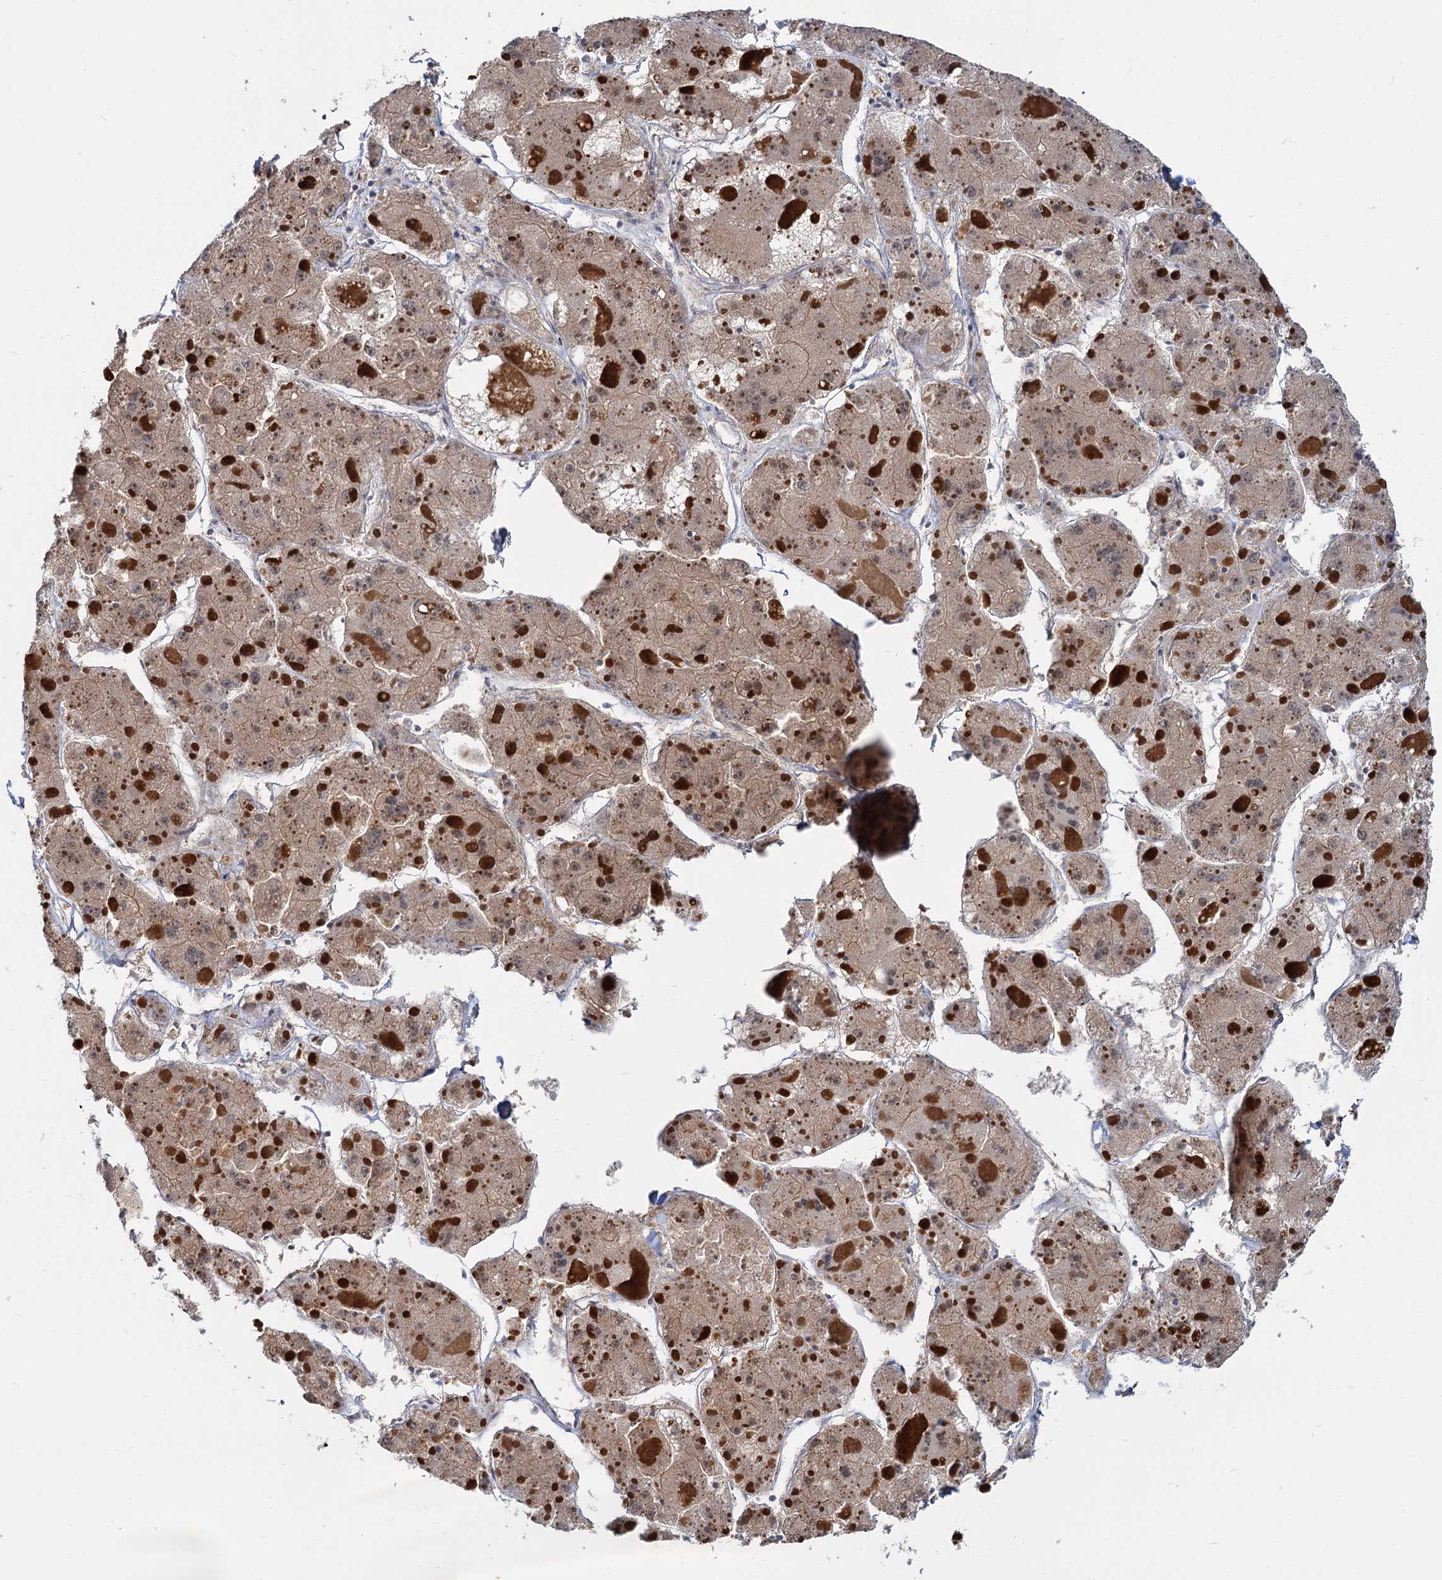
{"staining": {"intensity": "weak", "quantity": ">75%", "location": "cytoplasmic/membranous"}, "tissue": "liver cancer", "cell_type": "Tumor cells", "image_type": "cancer", "snomed": [{"axis": "morphology", "description": "Carcinoma, Hepatocellular, NOS"}, {"axis": "topography", "description": "Liver"}], "caption": "This is an image of immunohistochemistry staining of liver hepatocellular carcinoma, which shows weak positivity in the cytoplasmic/membranous of tumor cells.", "gene": "SNX15", "patient": {"sex": "female", "age": 73}}